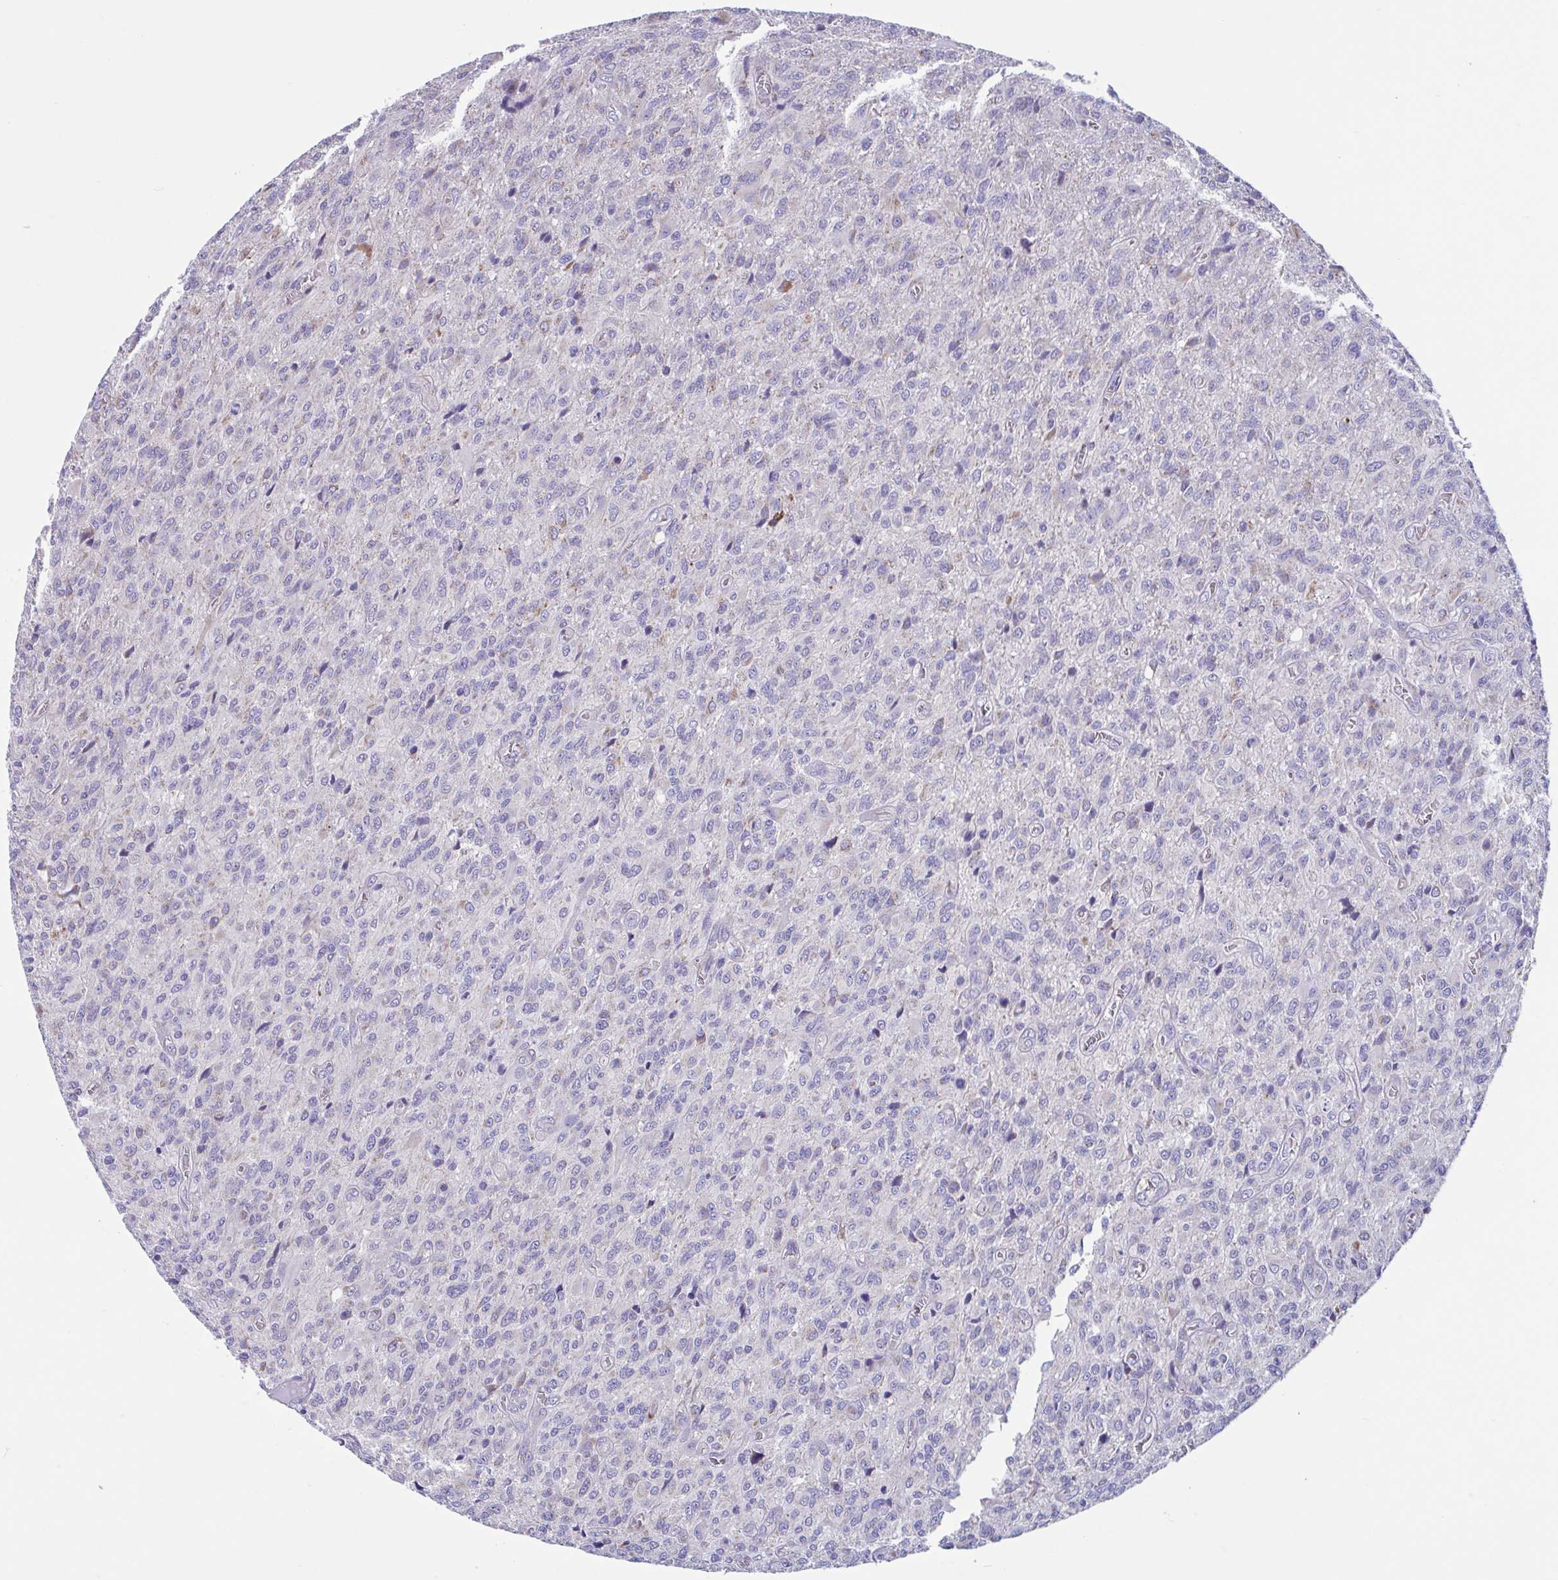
{"staining": {"intensity": "negative", "quantity": "none", "location": "none"}, "tissue": "glioma", "cell_type": "Tumor cells", "image_type": "cancer", "snomed": [{"axis": "morphology", "description": "Glioma, malignant, High grade"}, {"axis": "topography", "description": "Brain"}], "caption": "High magnification brightfield microscopy of malignant glioma (high-grade) stained with DAB (brown) and counterstained with hematoxylin (blue): tumor cells show no significant staining. Brightfield microscopy of IHC stained with DAB (brown) and hematoxylin (blue), captured at high magnification.", "gene": "OR13A1", "patient": {"sex": "male", "age": 61}}